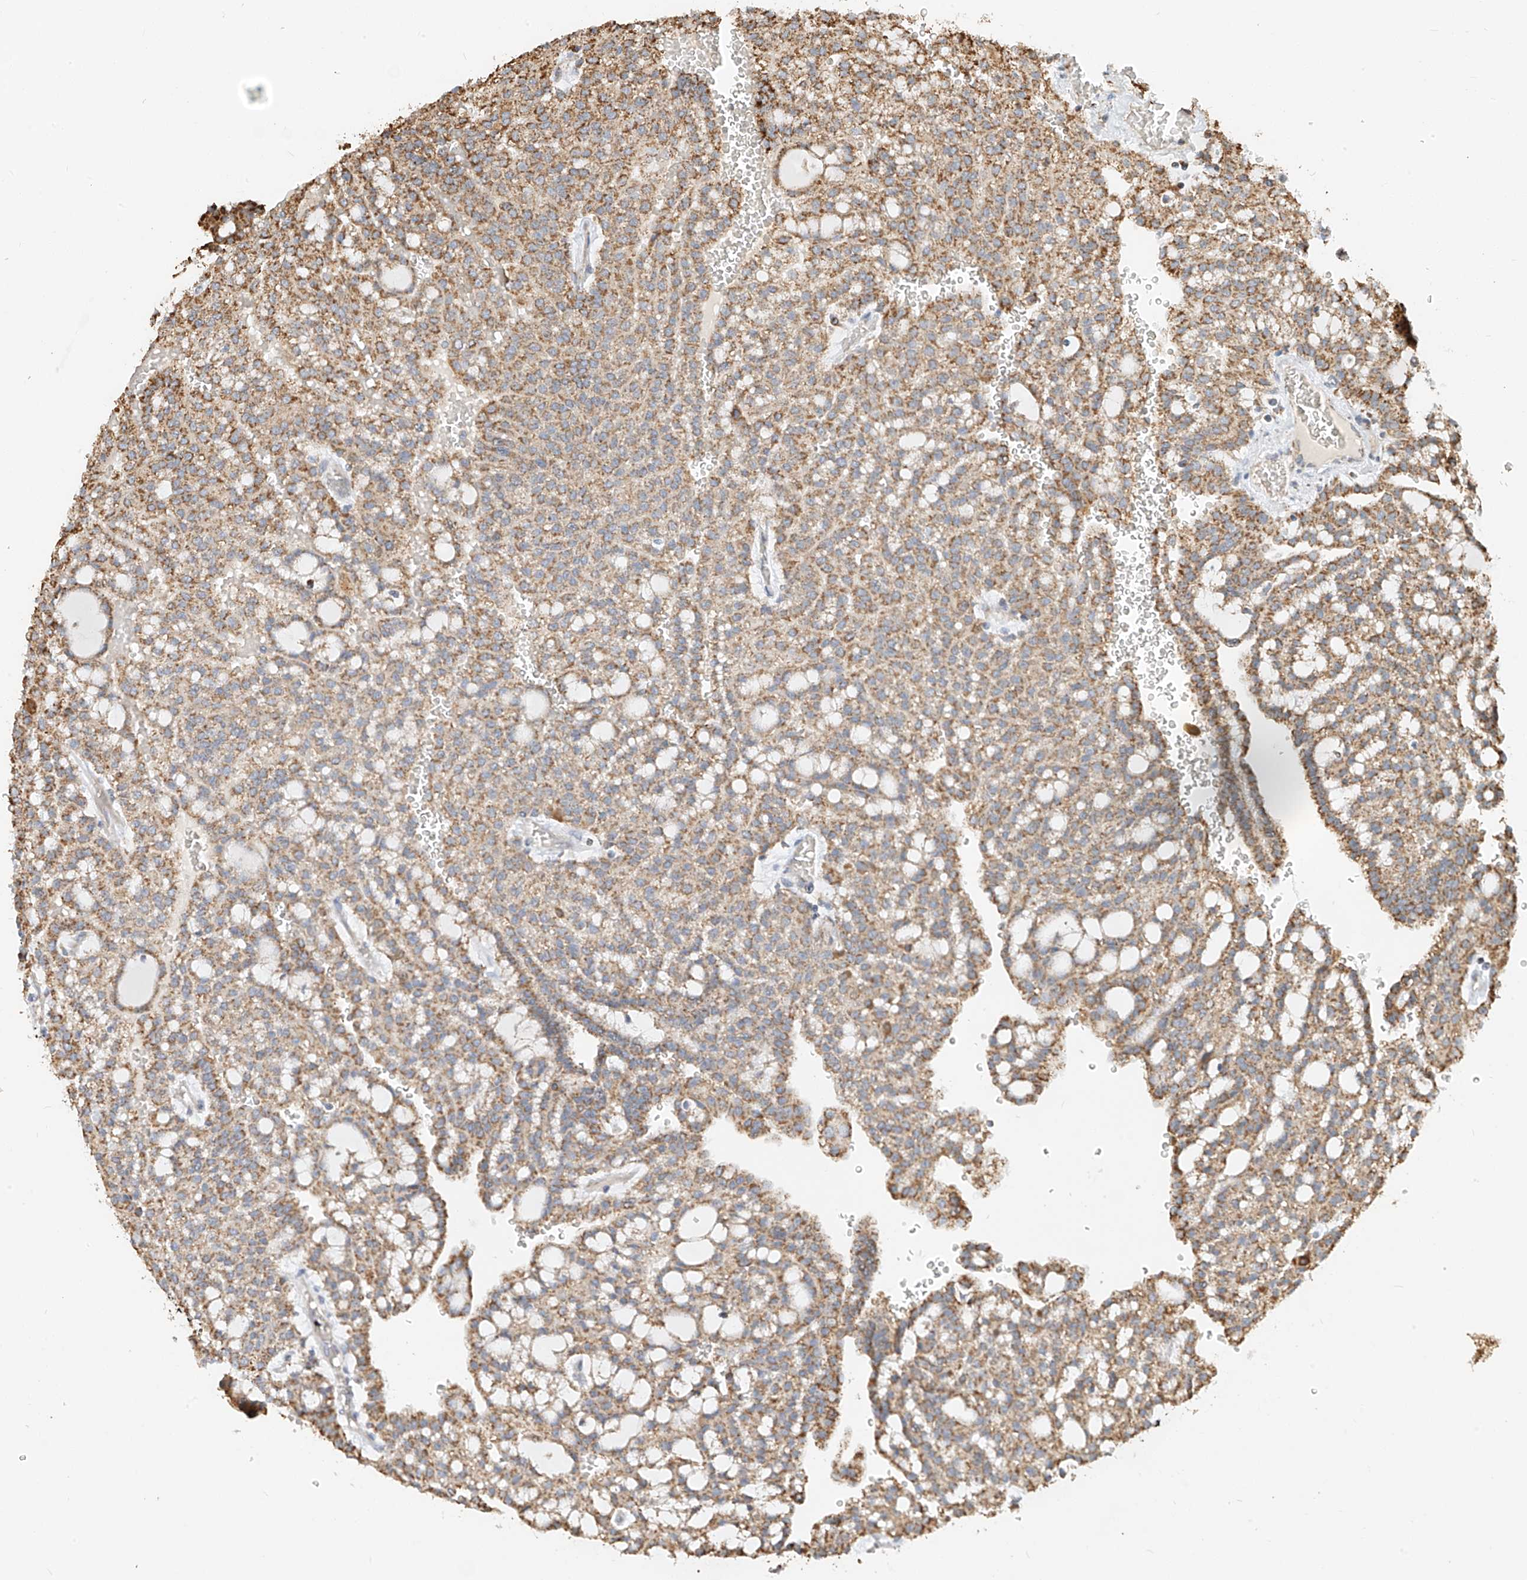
{"staining": {"intensity": "moderate", "quantity": ">75%", "location": "cytoplasmic/membranous"}, "tissue": "renal cancer", "cell_type": "Tumor cells", "image_type": "cancer", "snomed": [{"axis": "morphology", "description": "Adenocarcinoma, NOS"}, {"axis": "topography", "description": "Kidney"}], "caption": "Renal cancer (adenocarcinoma) was stained to show a protein in brown. There is medium levels of moderate cytoplasmic/membranous staining in about >75% of tumor cells.", "gene": "YIPF7", "patient": {"sex": "male", "age": 63}}